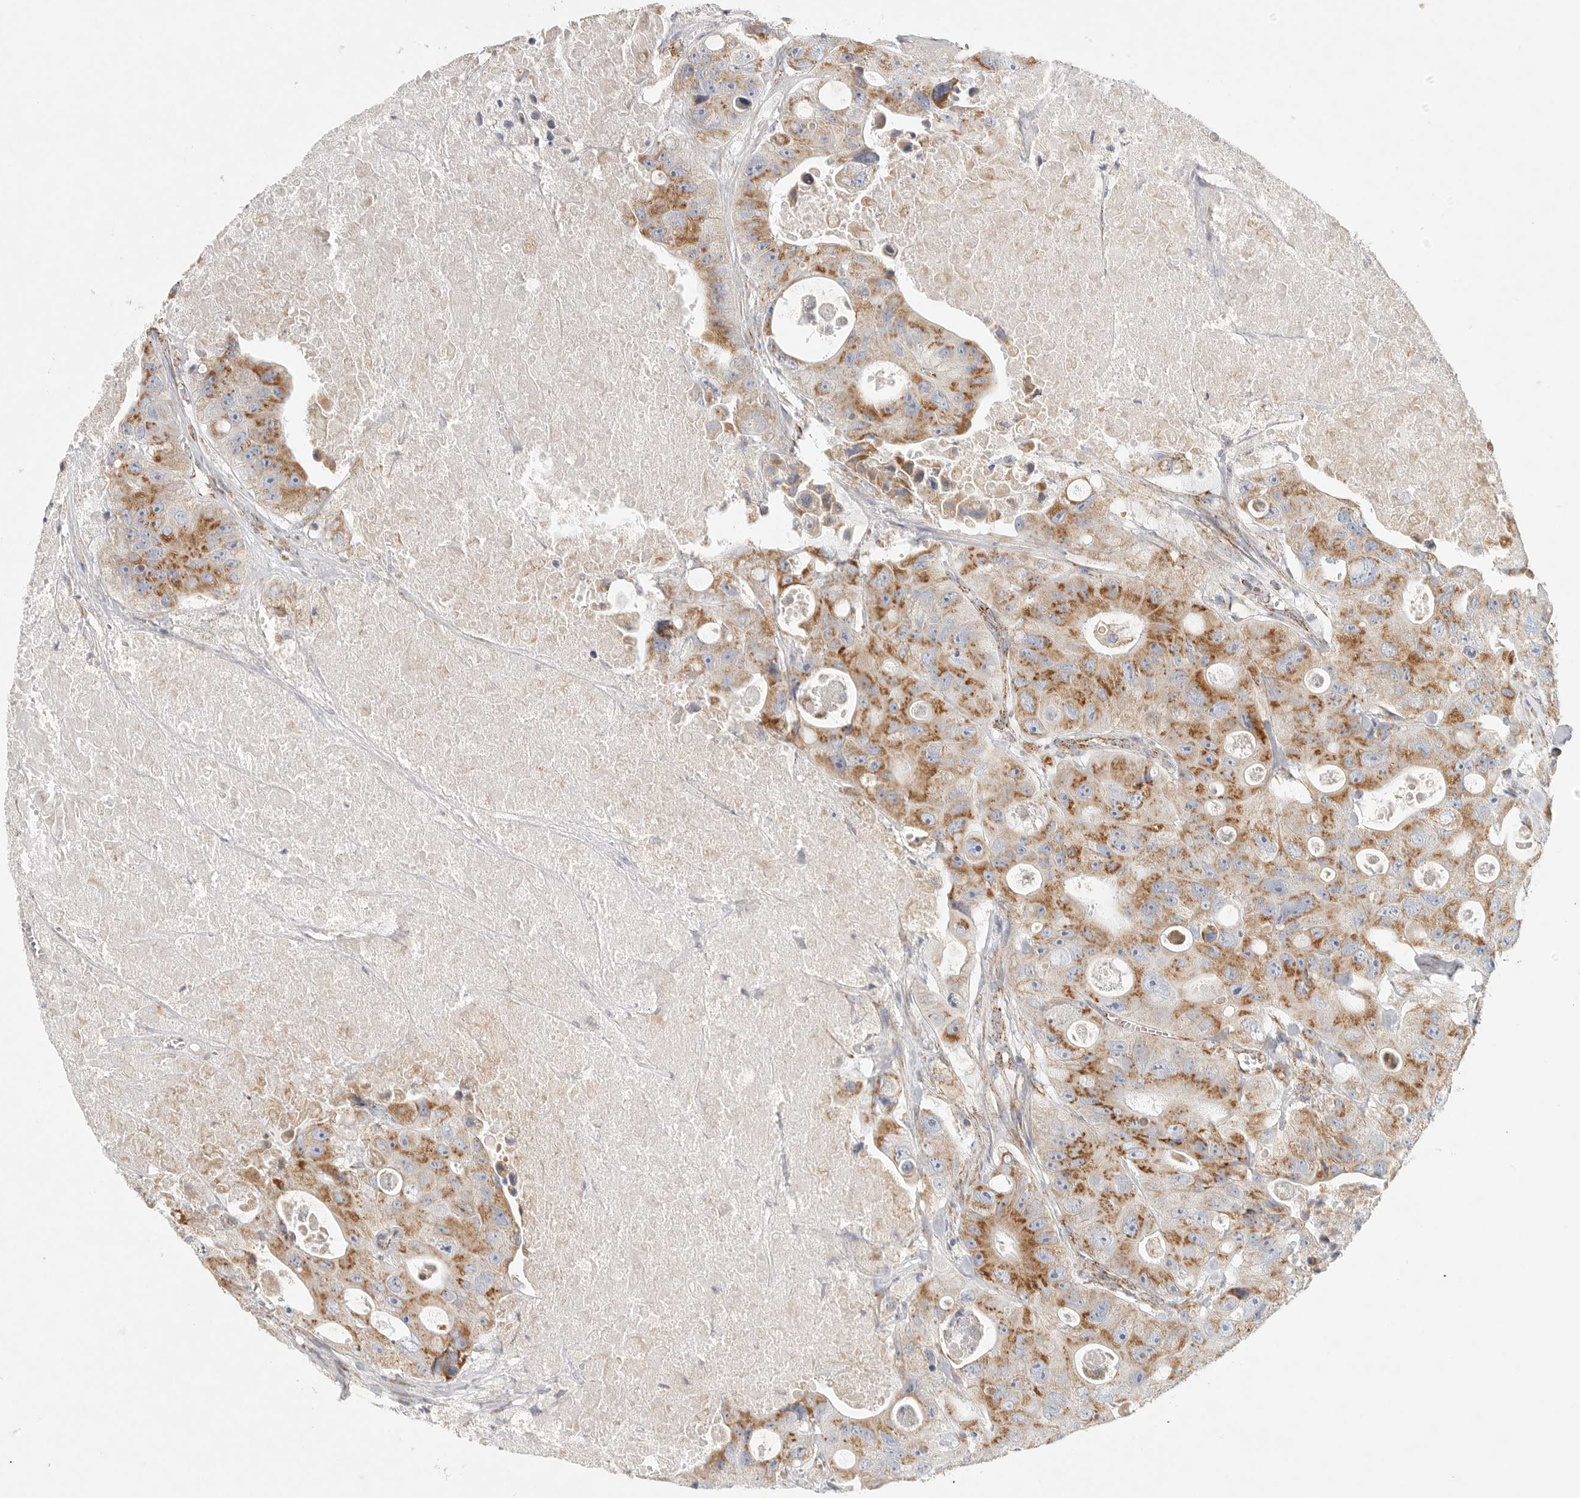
{"staining": {"intensity": "moderate", "quantity": ">75%", "location": "cytoplasmic/membranous"}, "tissue": "colorectal cancer", "cell_type": "Tumor cells", "image_type": "cancer", "snomed": [{"axis": "morphology", "description": "Adenocarcinoma, NOS"}, {"axis": "topography", "description": "Colon"}], "caption": "Moderate cytoplasmic/membranous positivity for a protein is seen in approximately >75% of tumor cells of colorectal adenocarcinoma using immunohistochemistry (IHC).", "gene": "SLC25A26", "patient": {"sex": "female", "age": 46}}